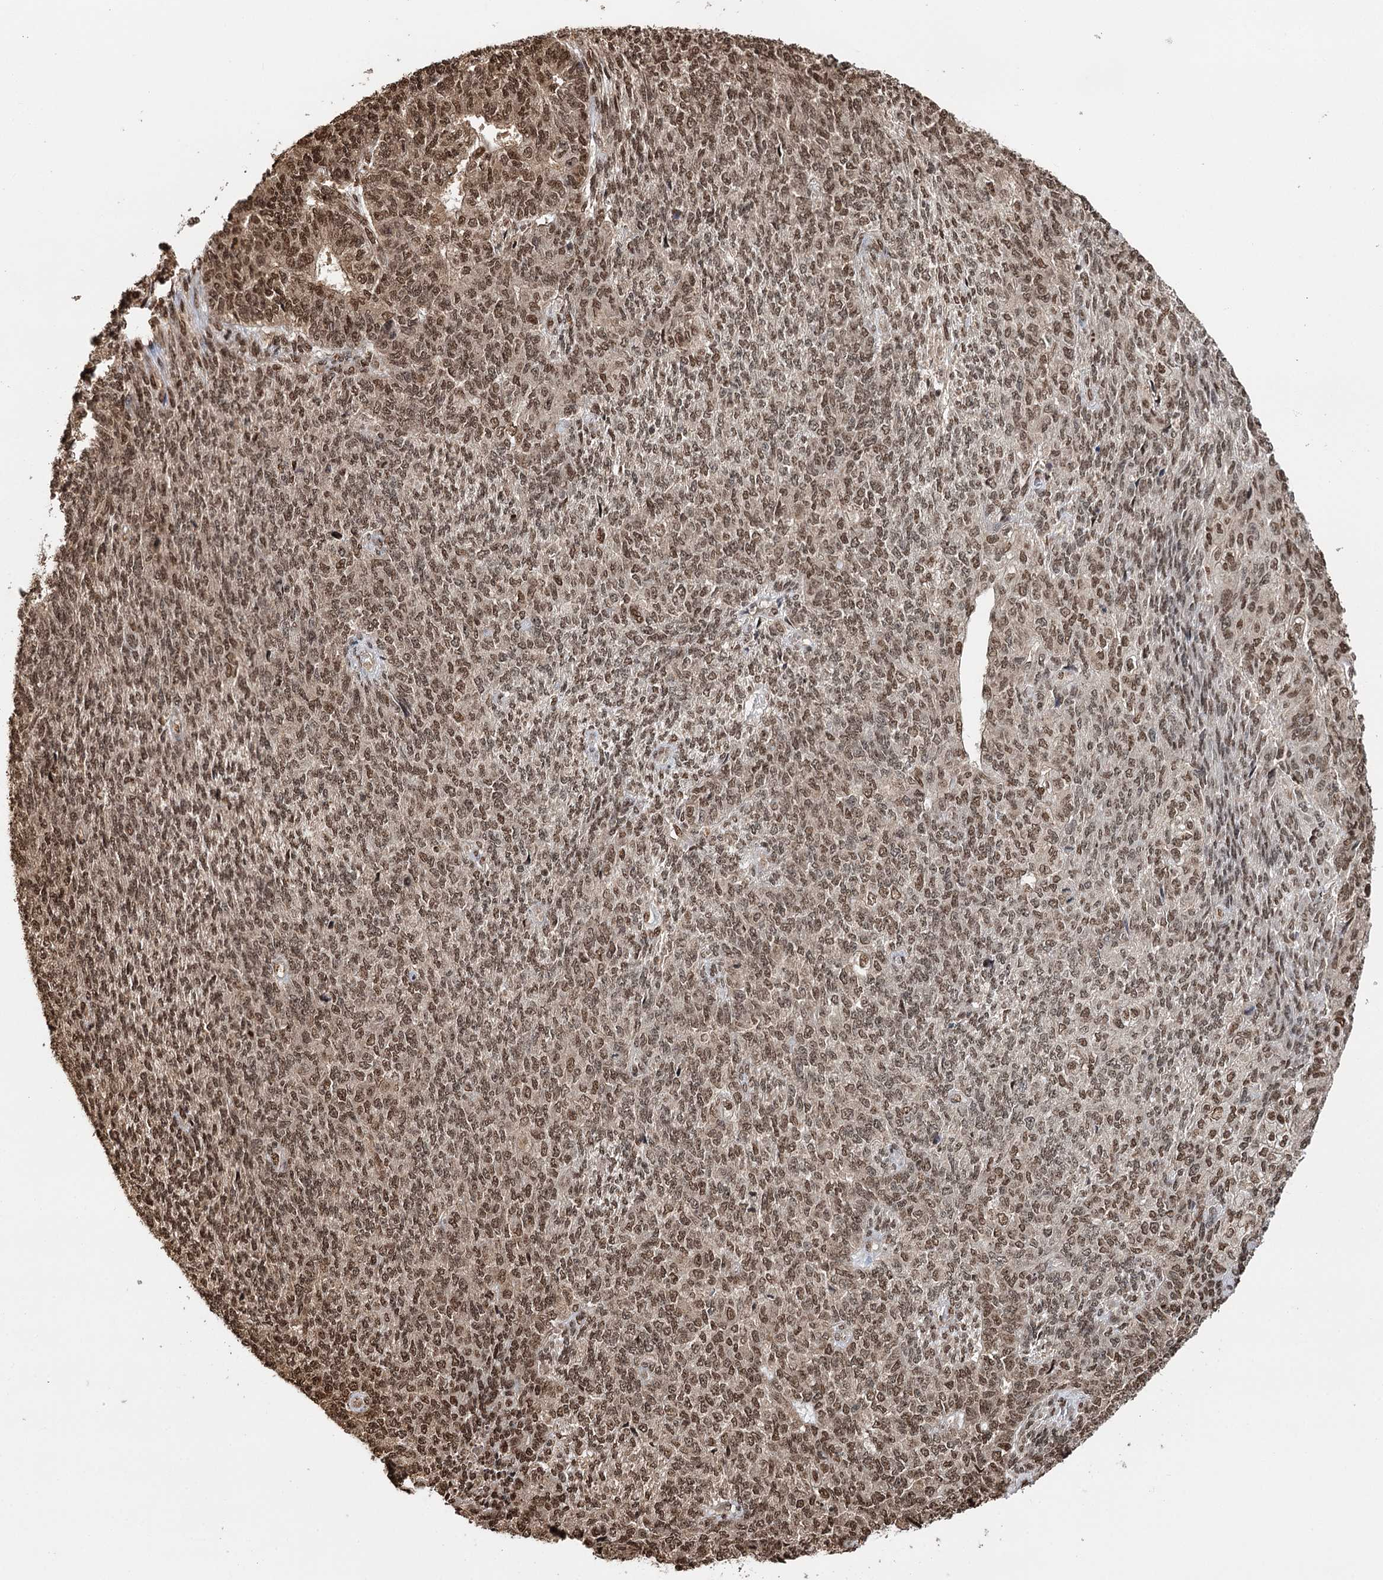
{"staining": {"intensity": "moderate", "quantity": ">75%", "location": "nuclear"}, "tissue": "endometrial cancer", "cell_type": "Tumor cells", "image_type": "cancer", "snomed": [{"axis": "morphology", "description": "Adenocarcinoma, NOS"}, {"axis": "topography", "description": "Endometrium"}], "caption": "Immunohistochemical staining of human adenocarcinoma (endometrial) displays medium levels of moderate nuclear positivity in approximately >75% of tumor cells.", "gene": "RPS27A", "patient": {"sex": "female", "age": 32}}